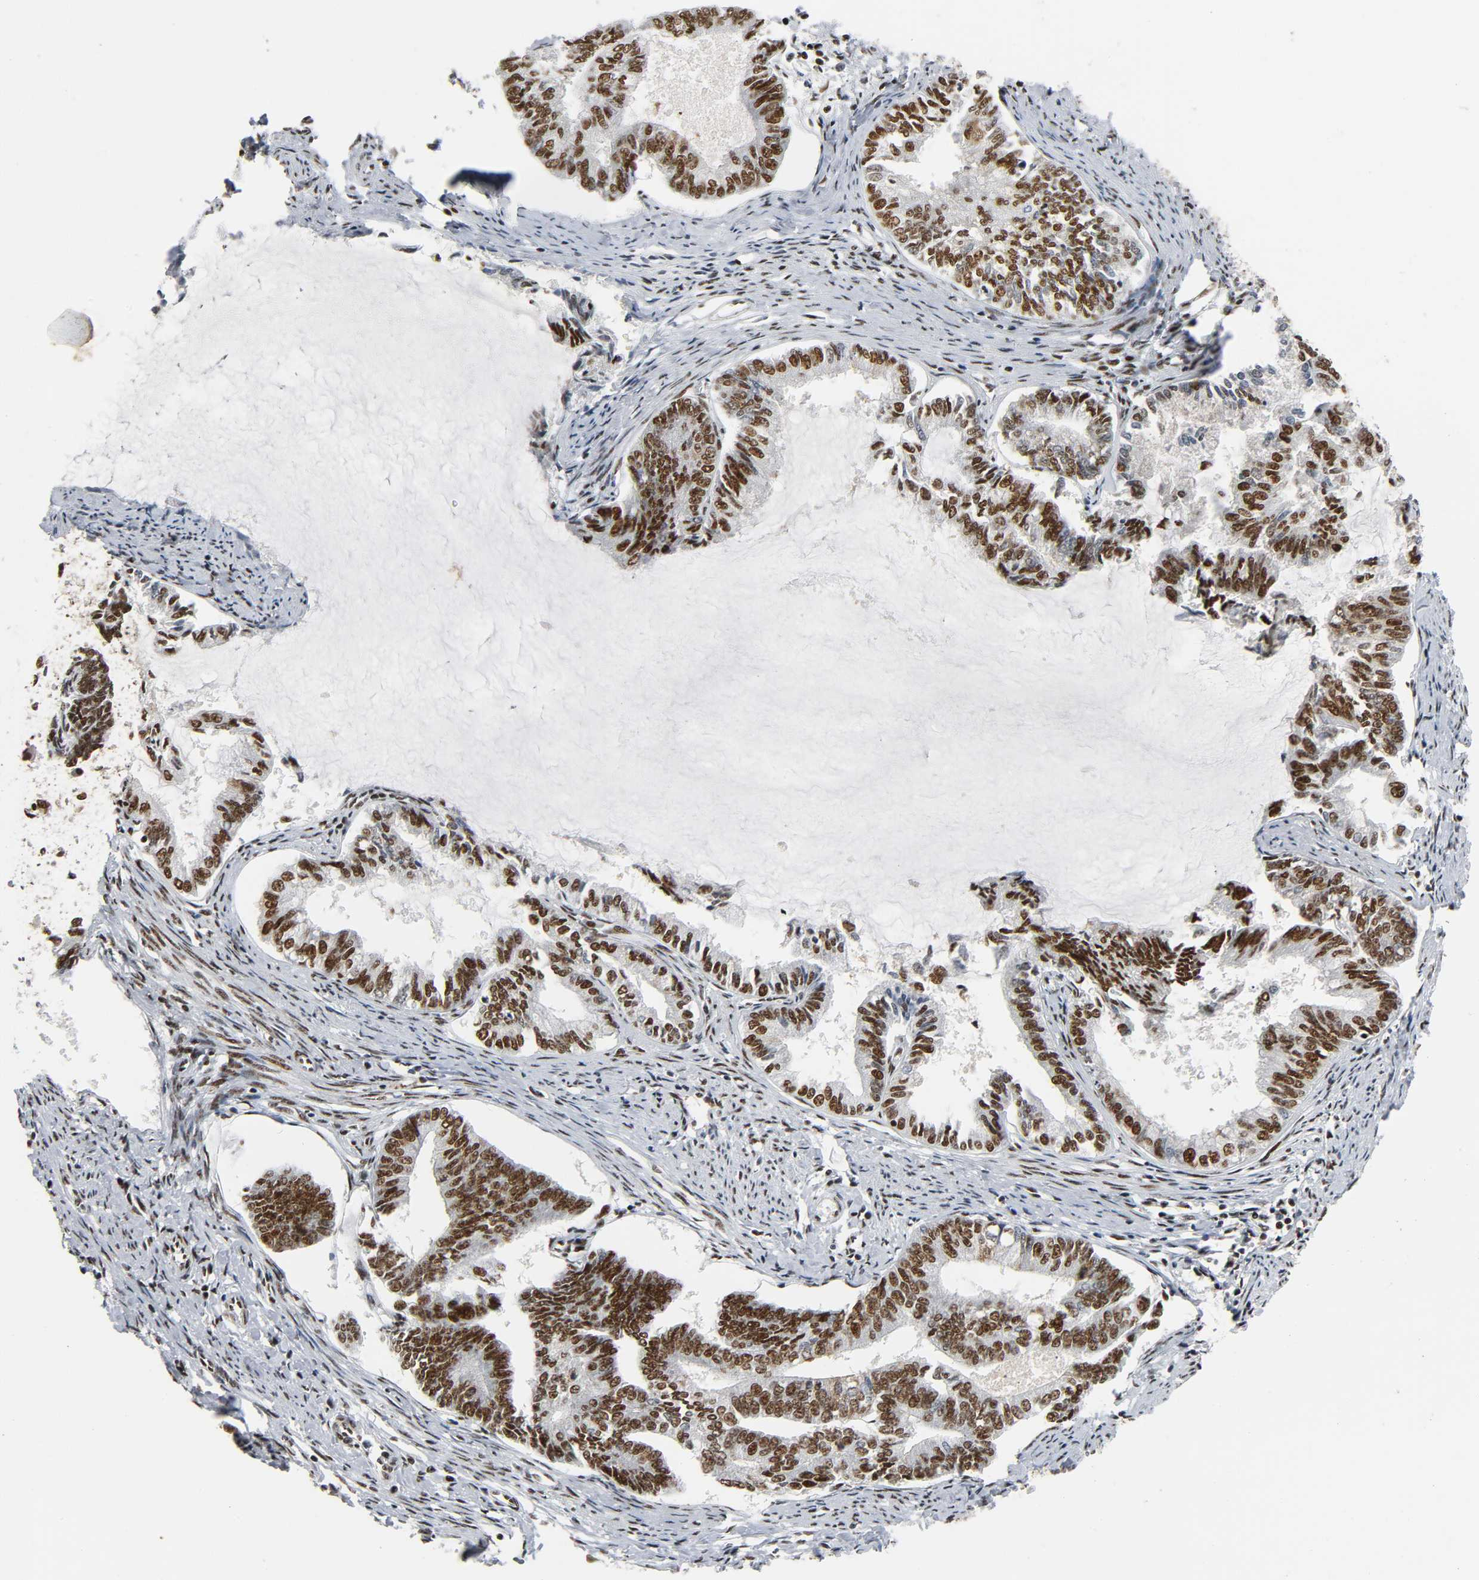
{"staining": {"intensity": "strong", "quantity": ">75%", "location": "nuclear"}, "tissue": "endometrial cancer", "cell_type": "Tumor cells", "image_type": "cancer", "snomed": [{"axis": "morphology", "description": "Adenocarcinoma, NOS"}, {"axis": "topography", "description": "Endometrium"}], "caption": "The immunohistochemical stain labels strong nuclear positivity in tumor cells of endometrial cancer (adenocarcinoma) tissue.", "gene": "CDK9", "patient": {"sex": "female", "age": 86}}